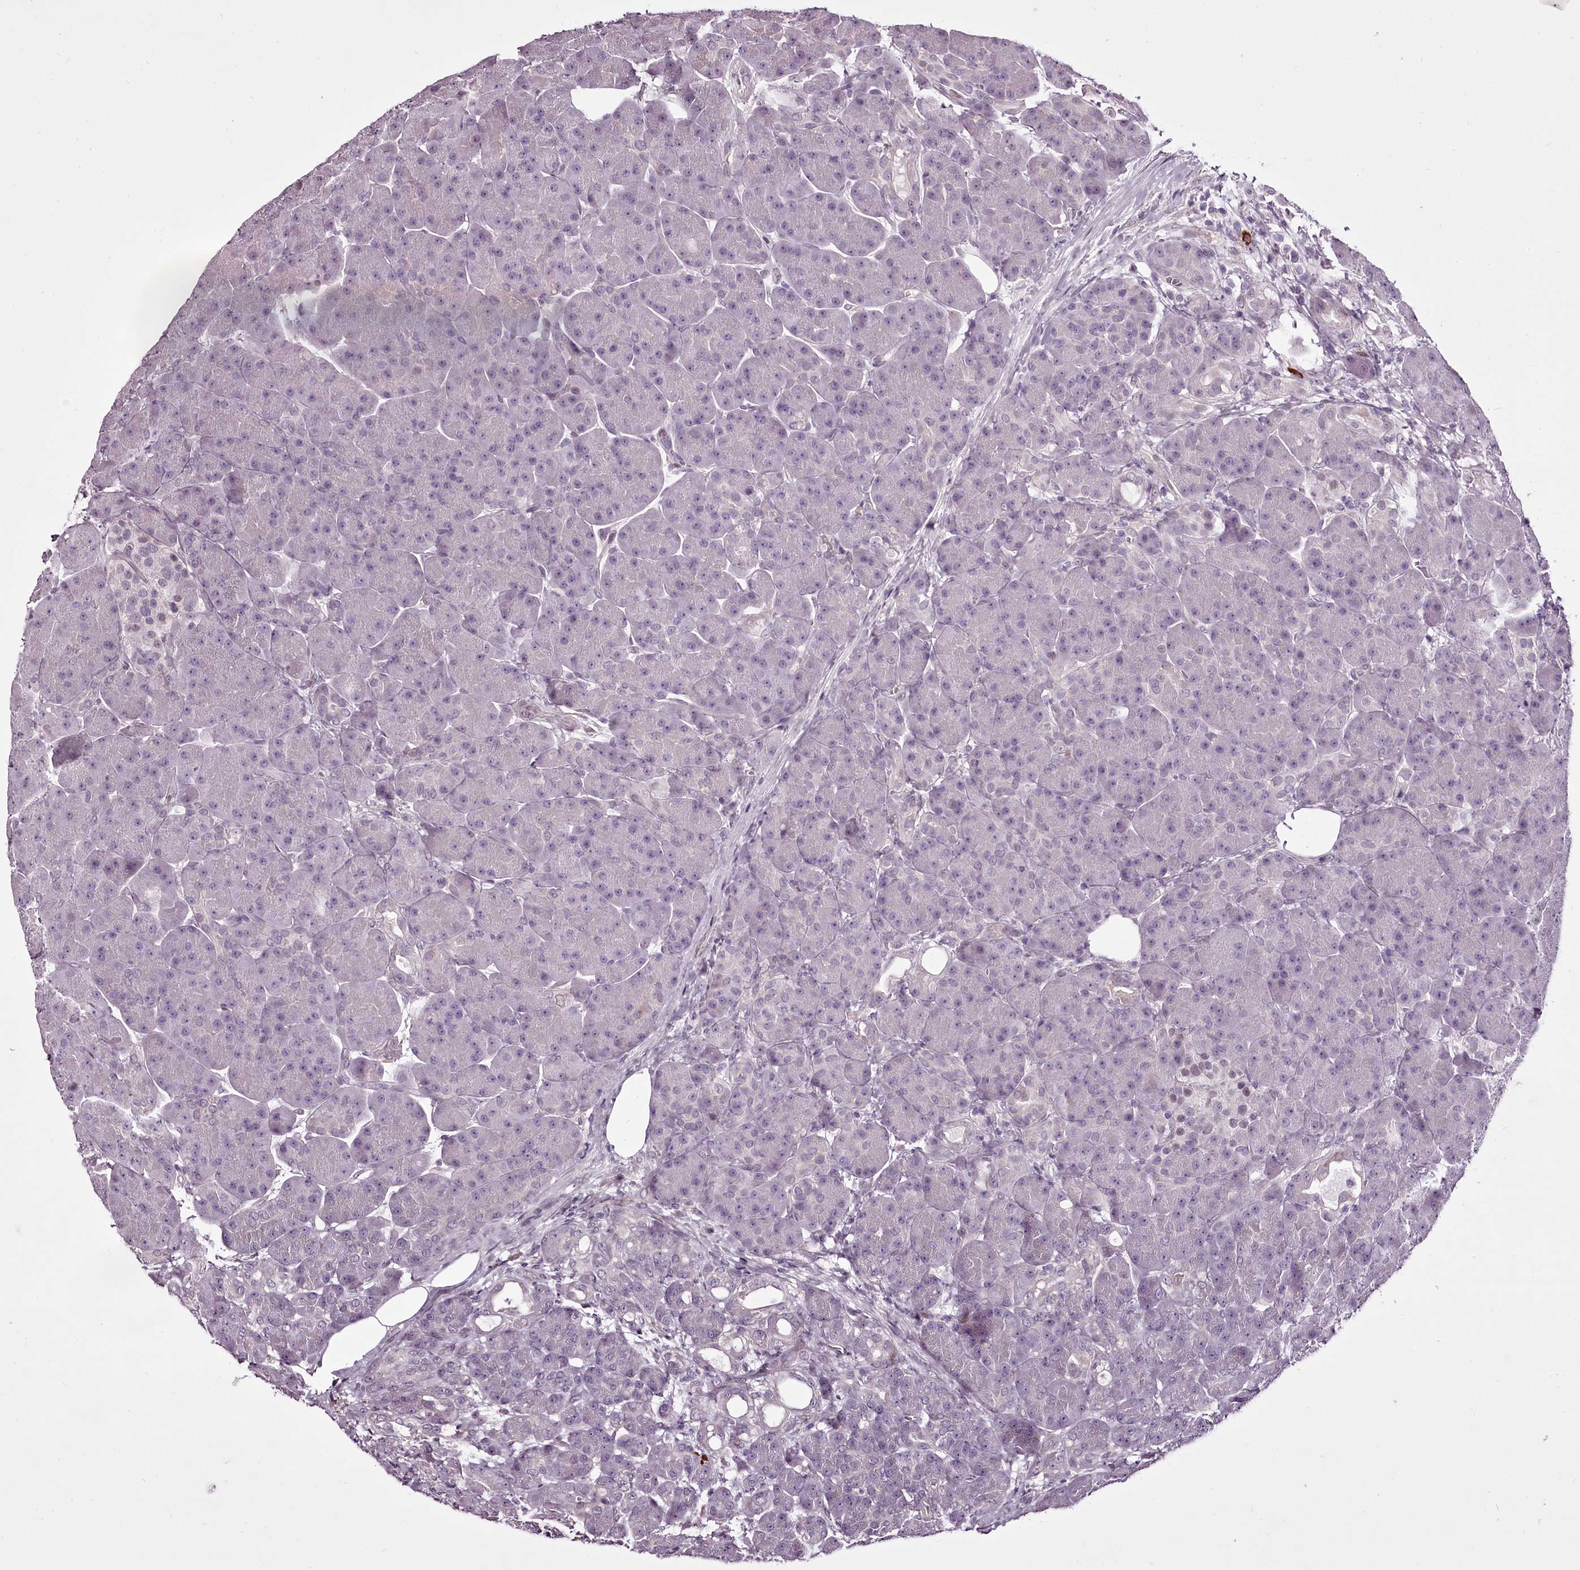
{"staining": {"intensity": "negative", "quantity": "none", "location": "none"}, "tissue": "pancreas", "cell_type": "Exocrine glandular cells", "image_type": "normal", "snomed": [{"axis": "morphology", "description": "Normal tissue, NOS"}, {"axis": "topography", "description": "Pancreas"}], "caption": "The photomicrograph displays no significant expression in exocrine glandular cells of pancreas.", "gene": "C1orf56", "patient": {"sex": "male", "age": 63}}